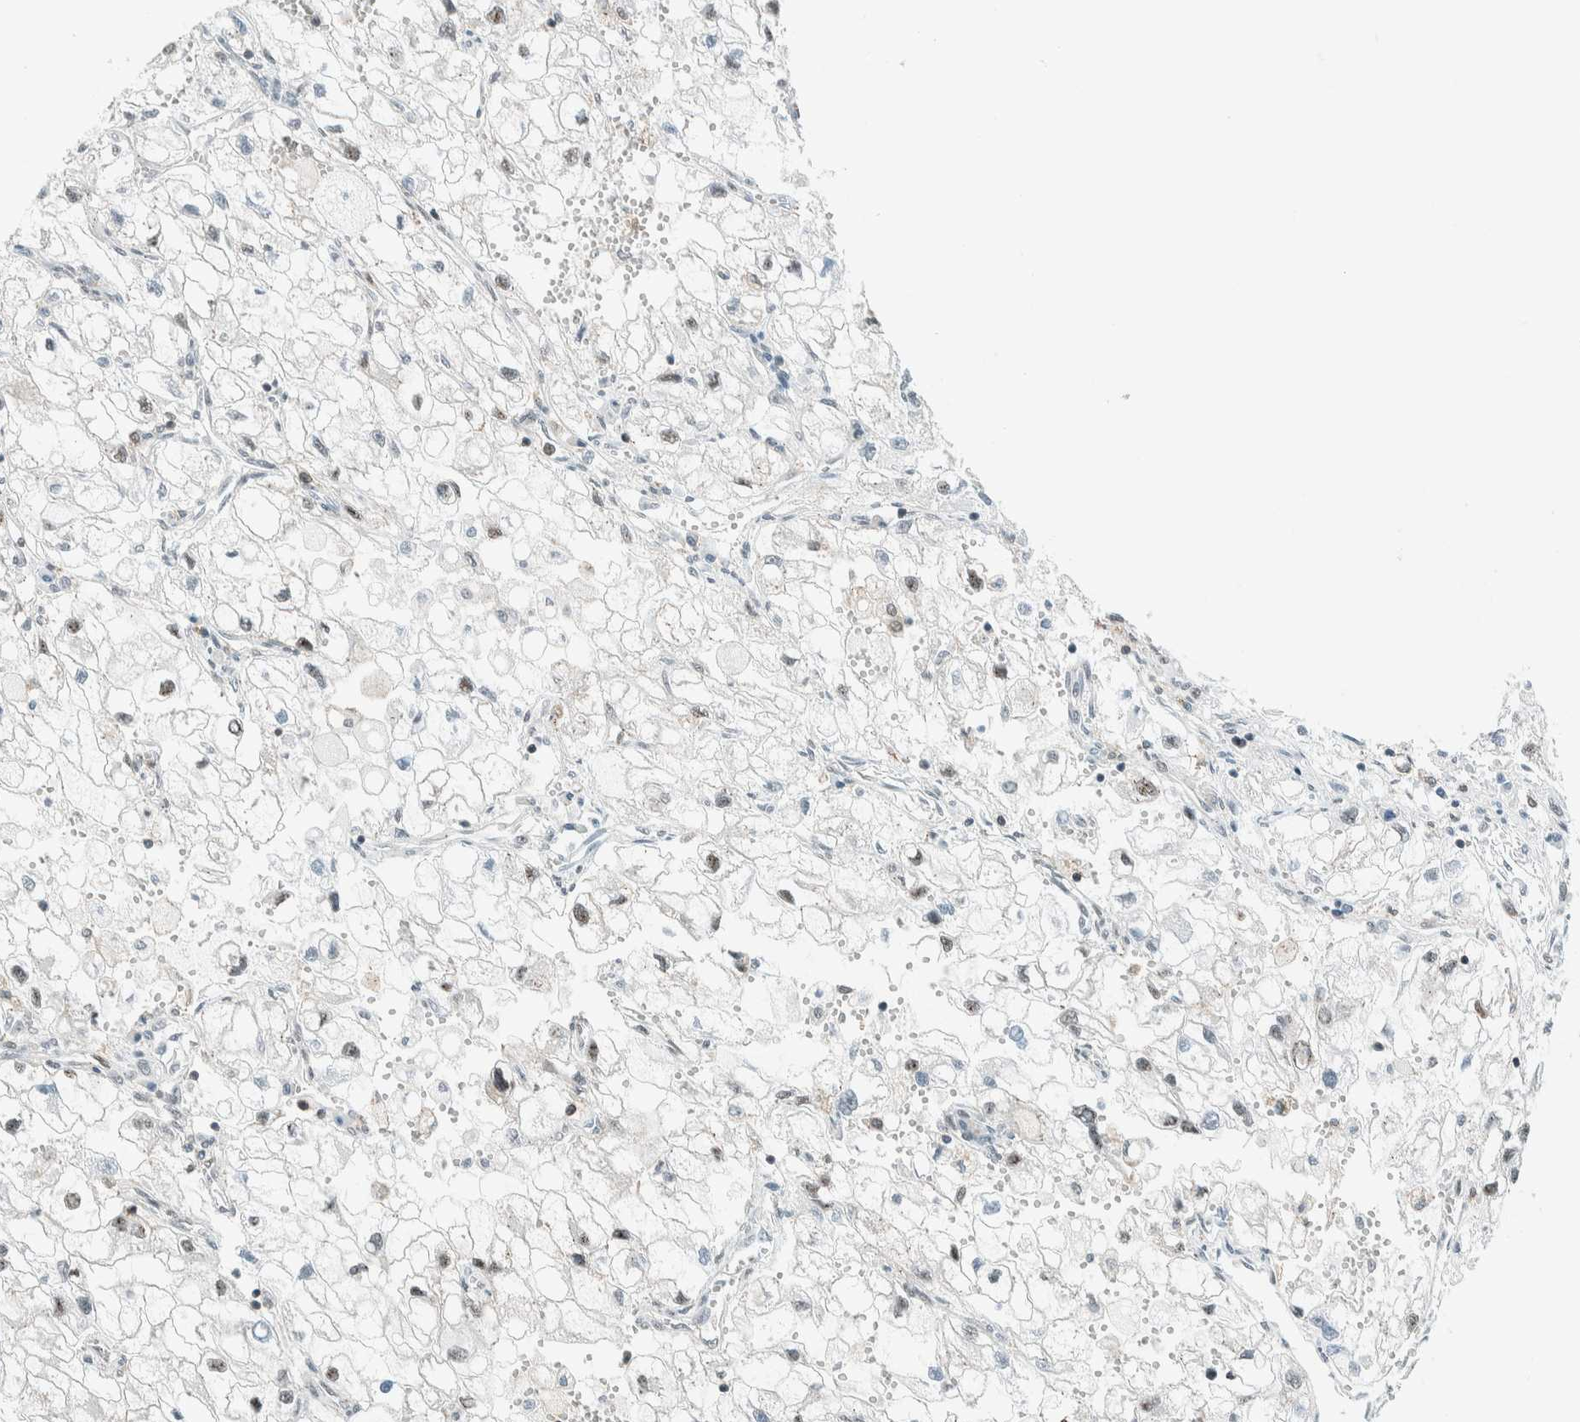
{"staining": {"intensity": "weak", "quantity": ">75%", "location": "nuclear"}, "tissue": "renal cancer", "cell_type": "Tumor cells", "image_type": "cancer", "snomed": [{"axis": "morphology", "description": "Adenocarcinoma, NOS"}, {"axis": "topography", "description": "Kidney"}], "caption": "Renal cancer (adenocarcinoma) was stained to show a protein in brown. There is low levels of weak nuclear expression in about >75% of tumor cells. (IHC, brightfield microscopy, high magnification).", "gene": "CYSRT1", "patient": {"sex": "female", "age": 70}}